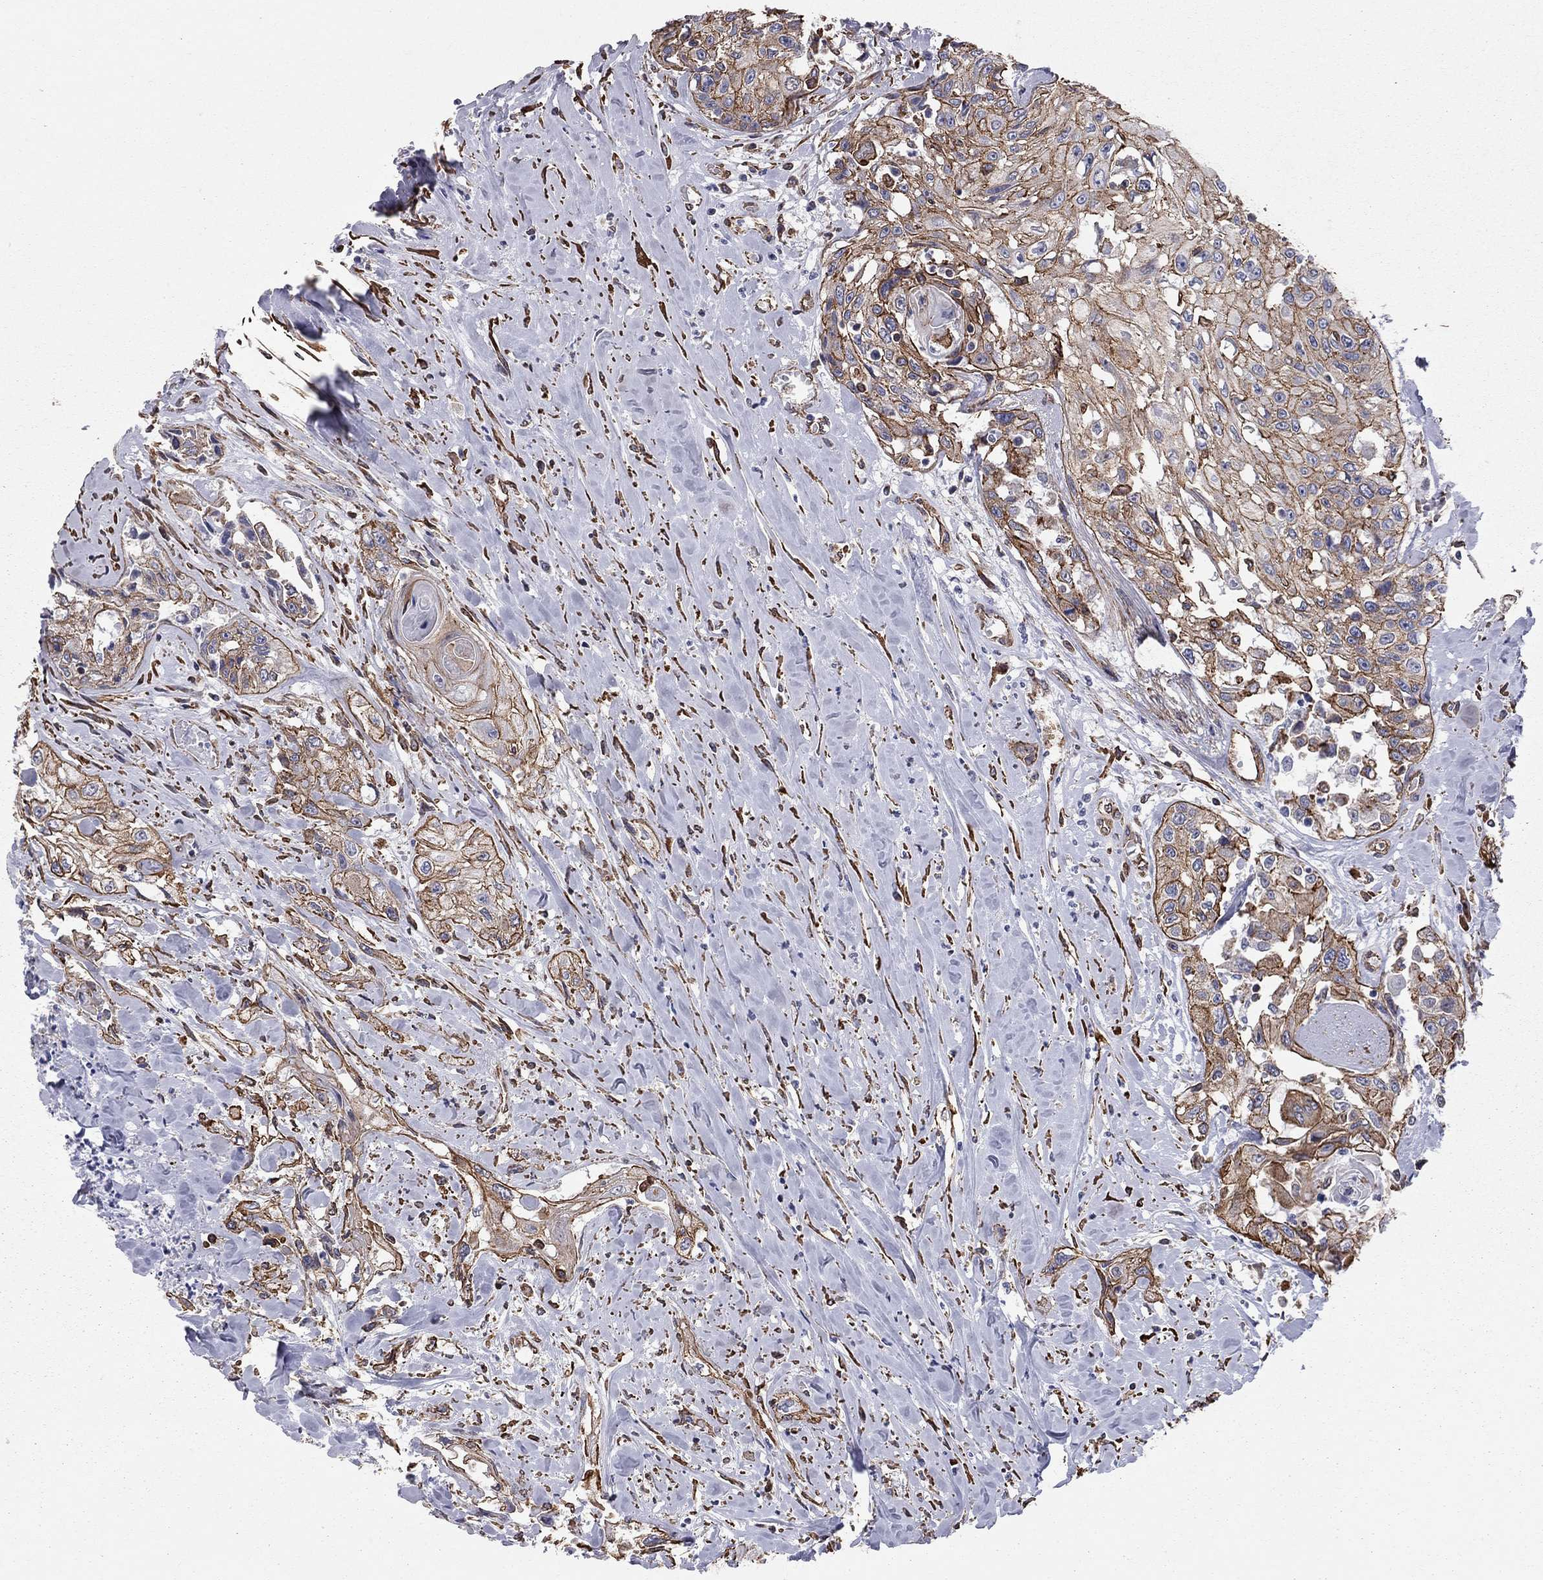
{"staining": {"intensity": "strong", "quantity": ">75%", "location": "cytoplasmic/membranous"}, "tissue": "head and neck cancer", "cell_type": "Tumor cells", "image_type": "cancer", "snomed": [{"axis": "morphology", "description": "Normal tissue, NOS"}, {"axis": "morphology", "description": "Squamous cell carcinoma, NOS"}, {"axis": "topography", "description": "Oral tissue"}, {"axis": "topography", "description": "Peripheral nerve tissue"}, {"axis": "topography", "description": "Head-Neck"}], "caption": "The histopathology image exhibits a brown stain indicating the presence of a protein in the cytoplasmic/membranous of tumor cells in head and neck cancer (squamous cell carcinoma).", "gene": "BICDL2", "patient": {"sex": "female", "age": 59}}